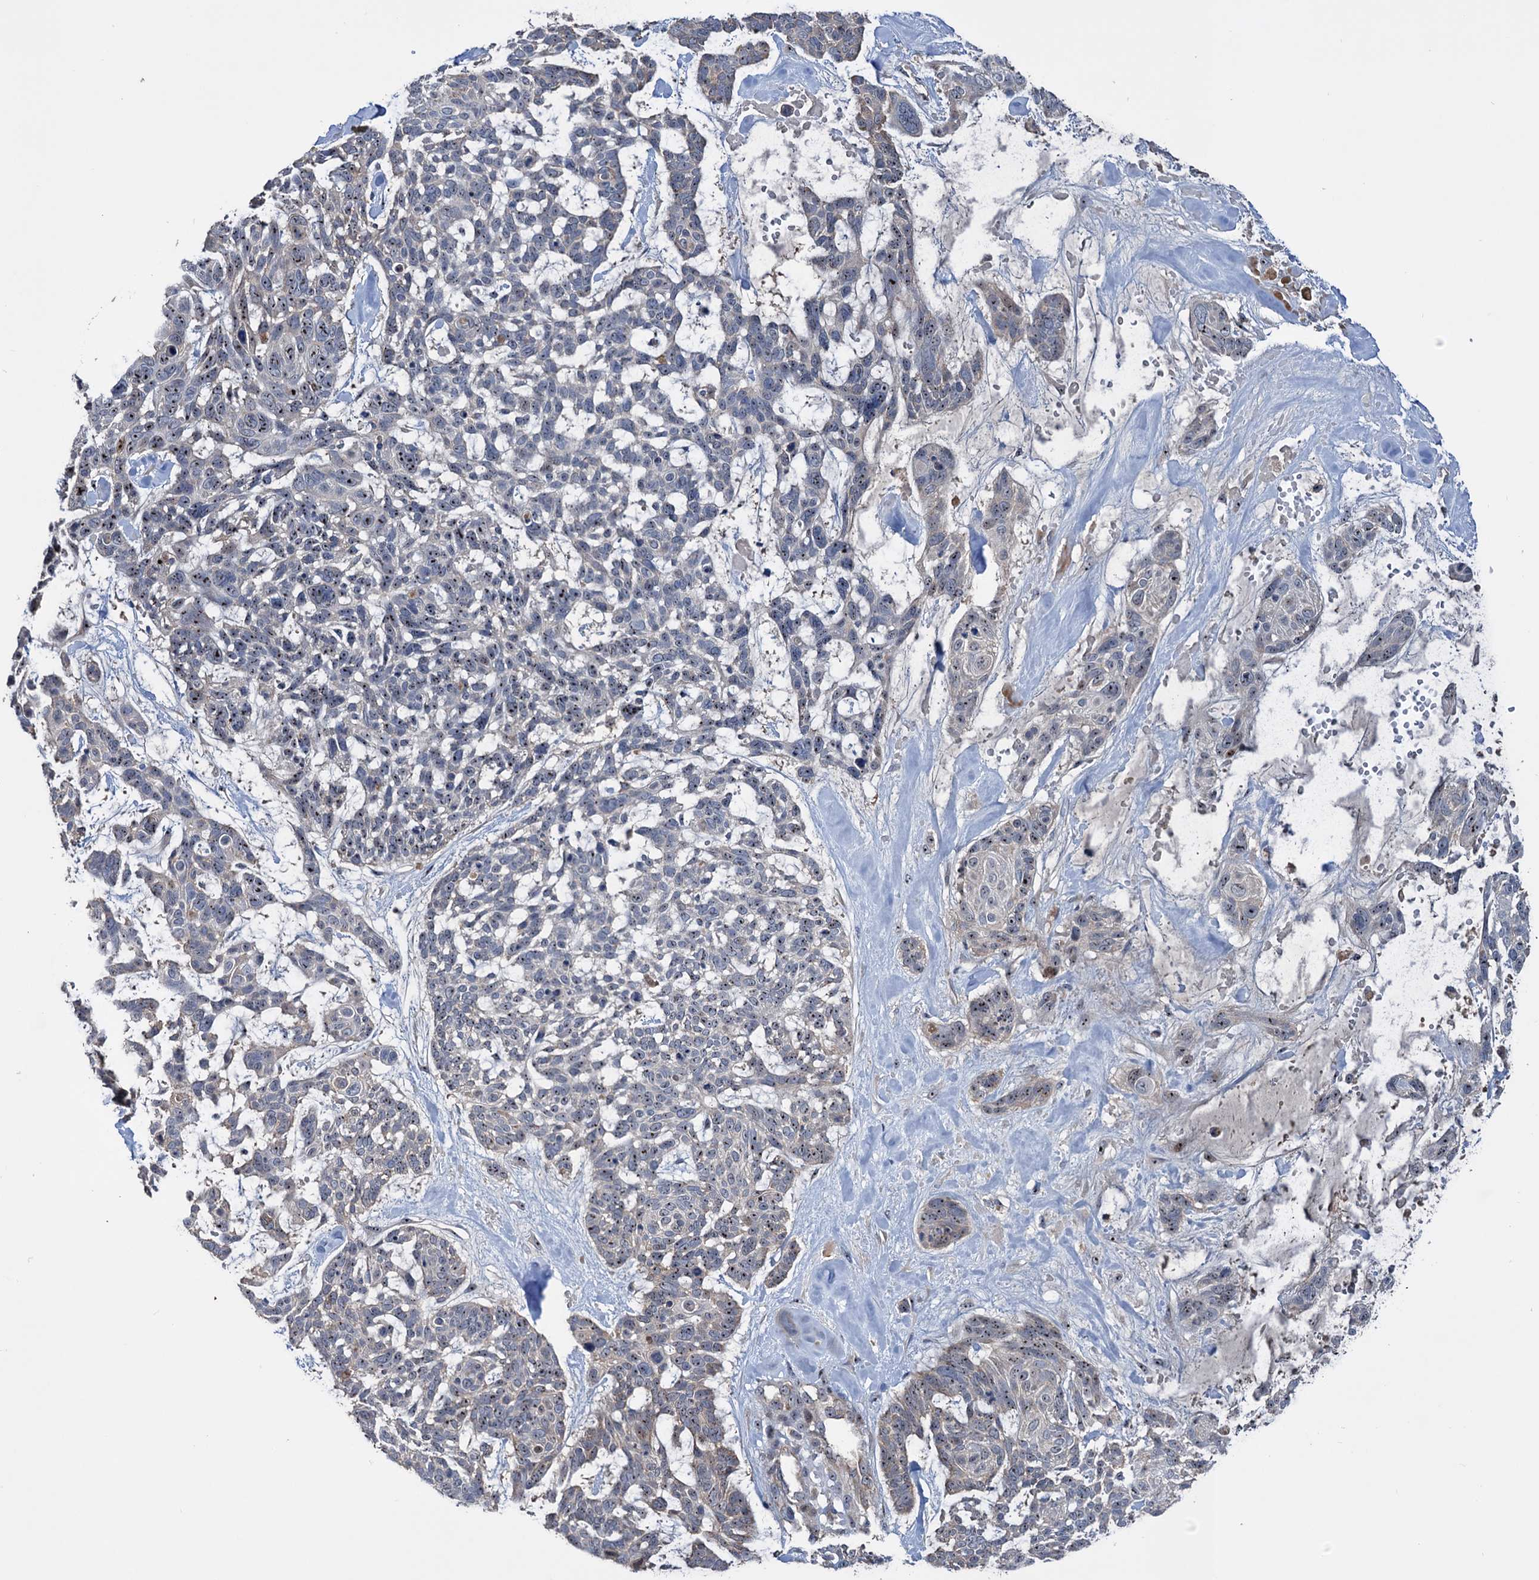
{"staining": {"intensity": "weak", "quantity": "<25%", "location": "cytoplasmic/membranous,nuclear"}, "tissue": "skin cancer", "cell_type": "Tumor cells", "image_type": "cancer", "snomed": [{"axis": "morphology", "description": "Basal cell carcinoma"}, {"axis": "topography", "description": "Skin"}], "caption": "This photomicrograph is of skin basal cell carcinoma stained with IHC to label a protein in brown with the nuclei are counter-stained blue. There is no staining in tumor cells. (DAB (3,3'-diaminobenzidine) IHC visualized using brightfield microscopy, high magnification).", "gene": "HTR3B", "patient": {"sex": "male", "age": 88}}